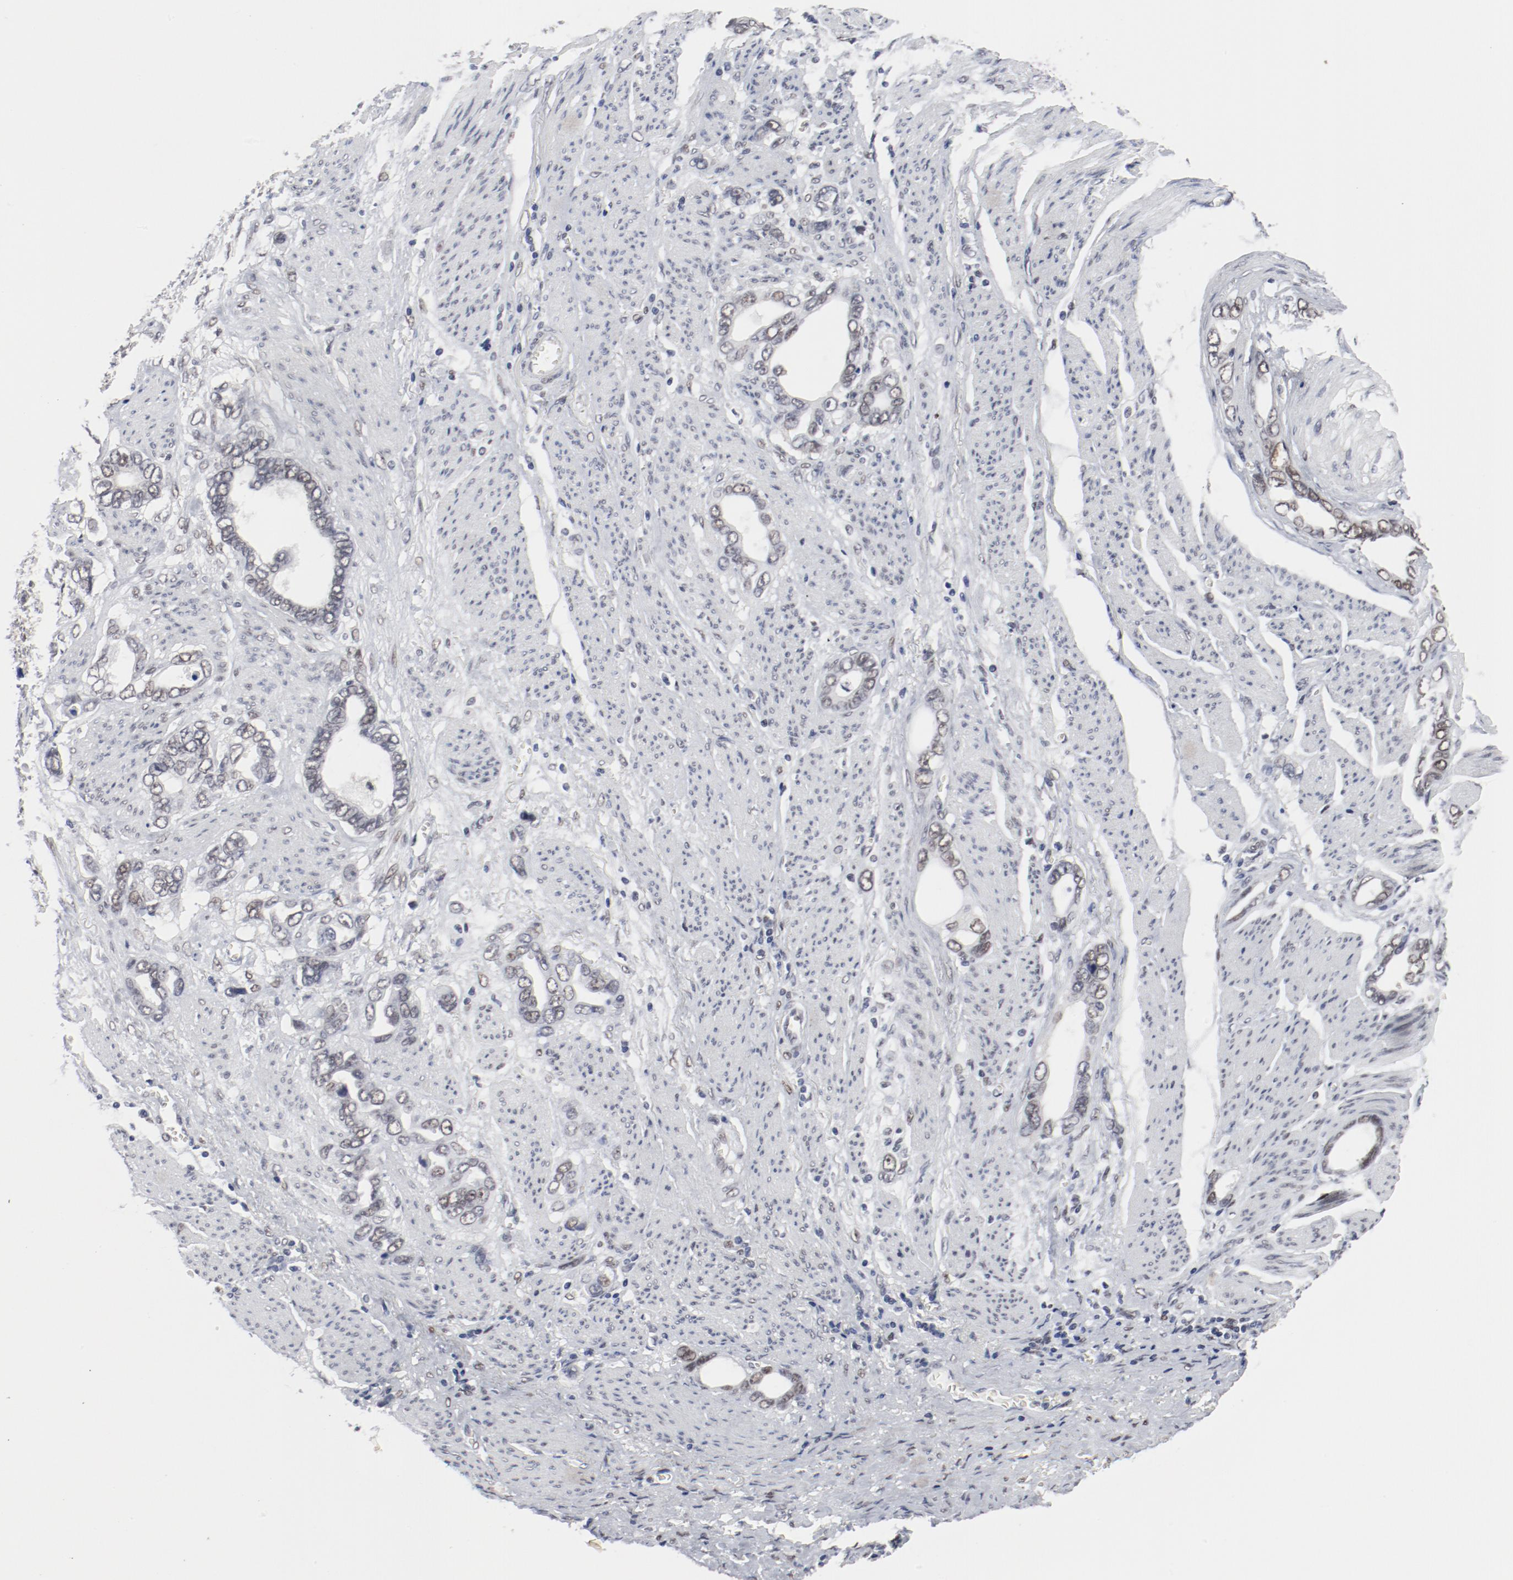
{"staining": {"intensity": "weak", "quantity": ">75%", "location": "nuclear"}, "tissue": "stomach cancer", "cell_type": "Tumor cells", "image_type": "cancer", "snomed": [{"axis": "morphology", "description": "Adenocarcinoma, NOS"}, {"axis": "topography", "description": "Stomach"}], "caption": "IHC of stomach cancer (adenocarcinoma) shows low levels of weak nuclear positivity in approximately >75% of tumor cells.", "gene": "ARNT", "patient": {"sex": "male", "age": 78}}